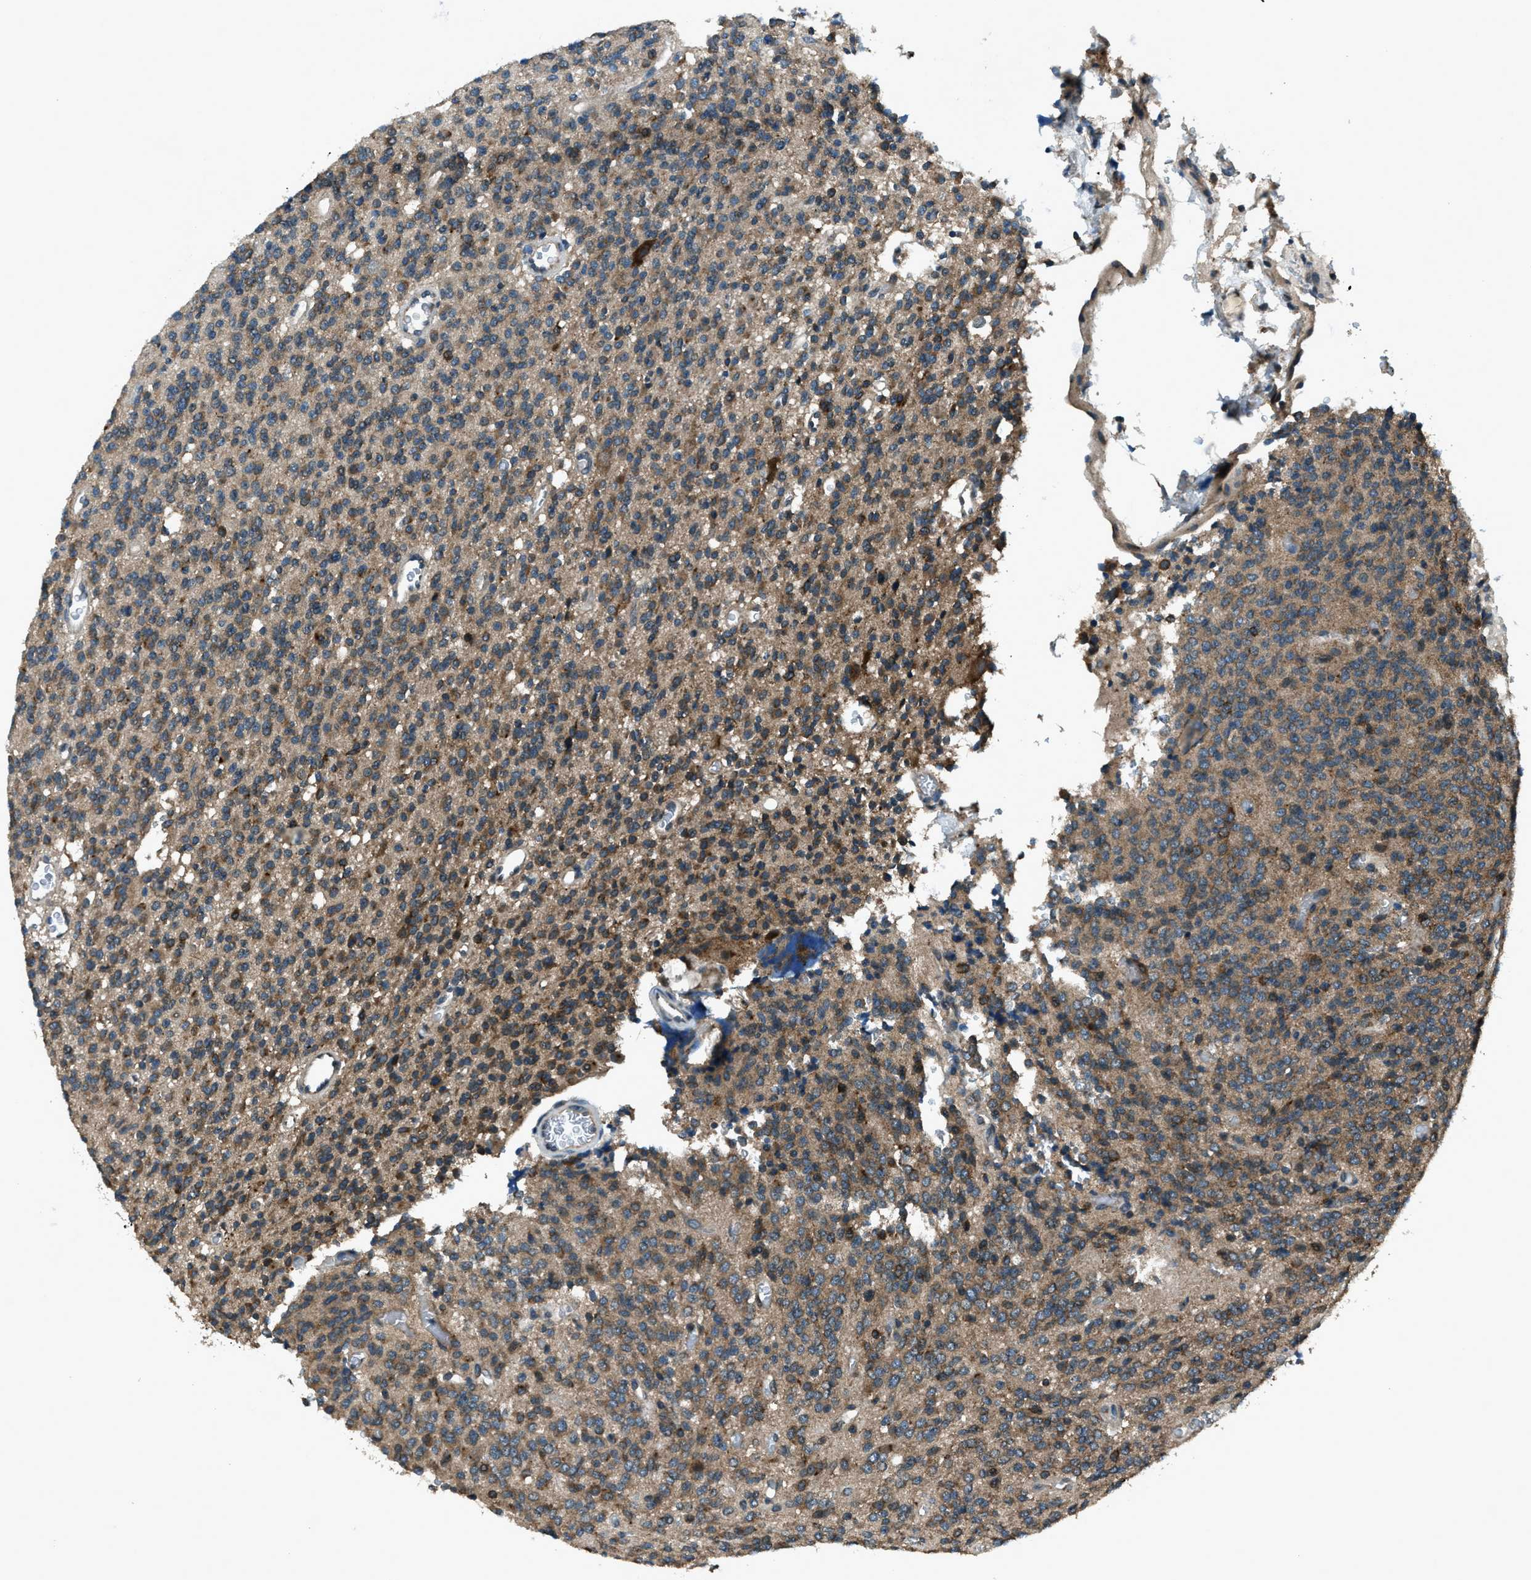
{"staining": {"intensity": "moderate", "quantity": "<25%", "location": "cytoplasmic/membranous"}, "tissue": "glioma", "cell_type": "Tumor cells", "image_type": "cancer", "snomed": [{"axis": "morphology", "description": "Glioma, malignant, High grade"}, {"axis": "topography", "description": "Brain"}], "caption": "An immunohistochemistry (IHC) histopathology image of tumor tissue is shown. Protein staining in brown labels moderate cytoplasmic/membranous positivity in glioma within tumor cells.", "gene": "TRIM4", "patient": {"sex": "male", "age": 34}}